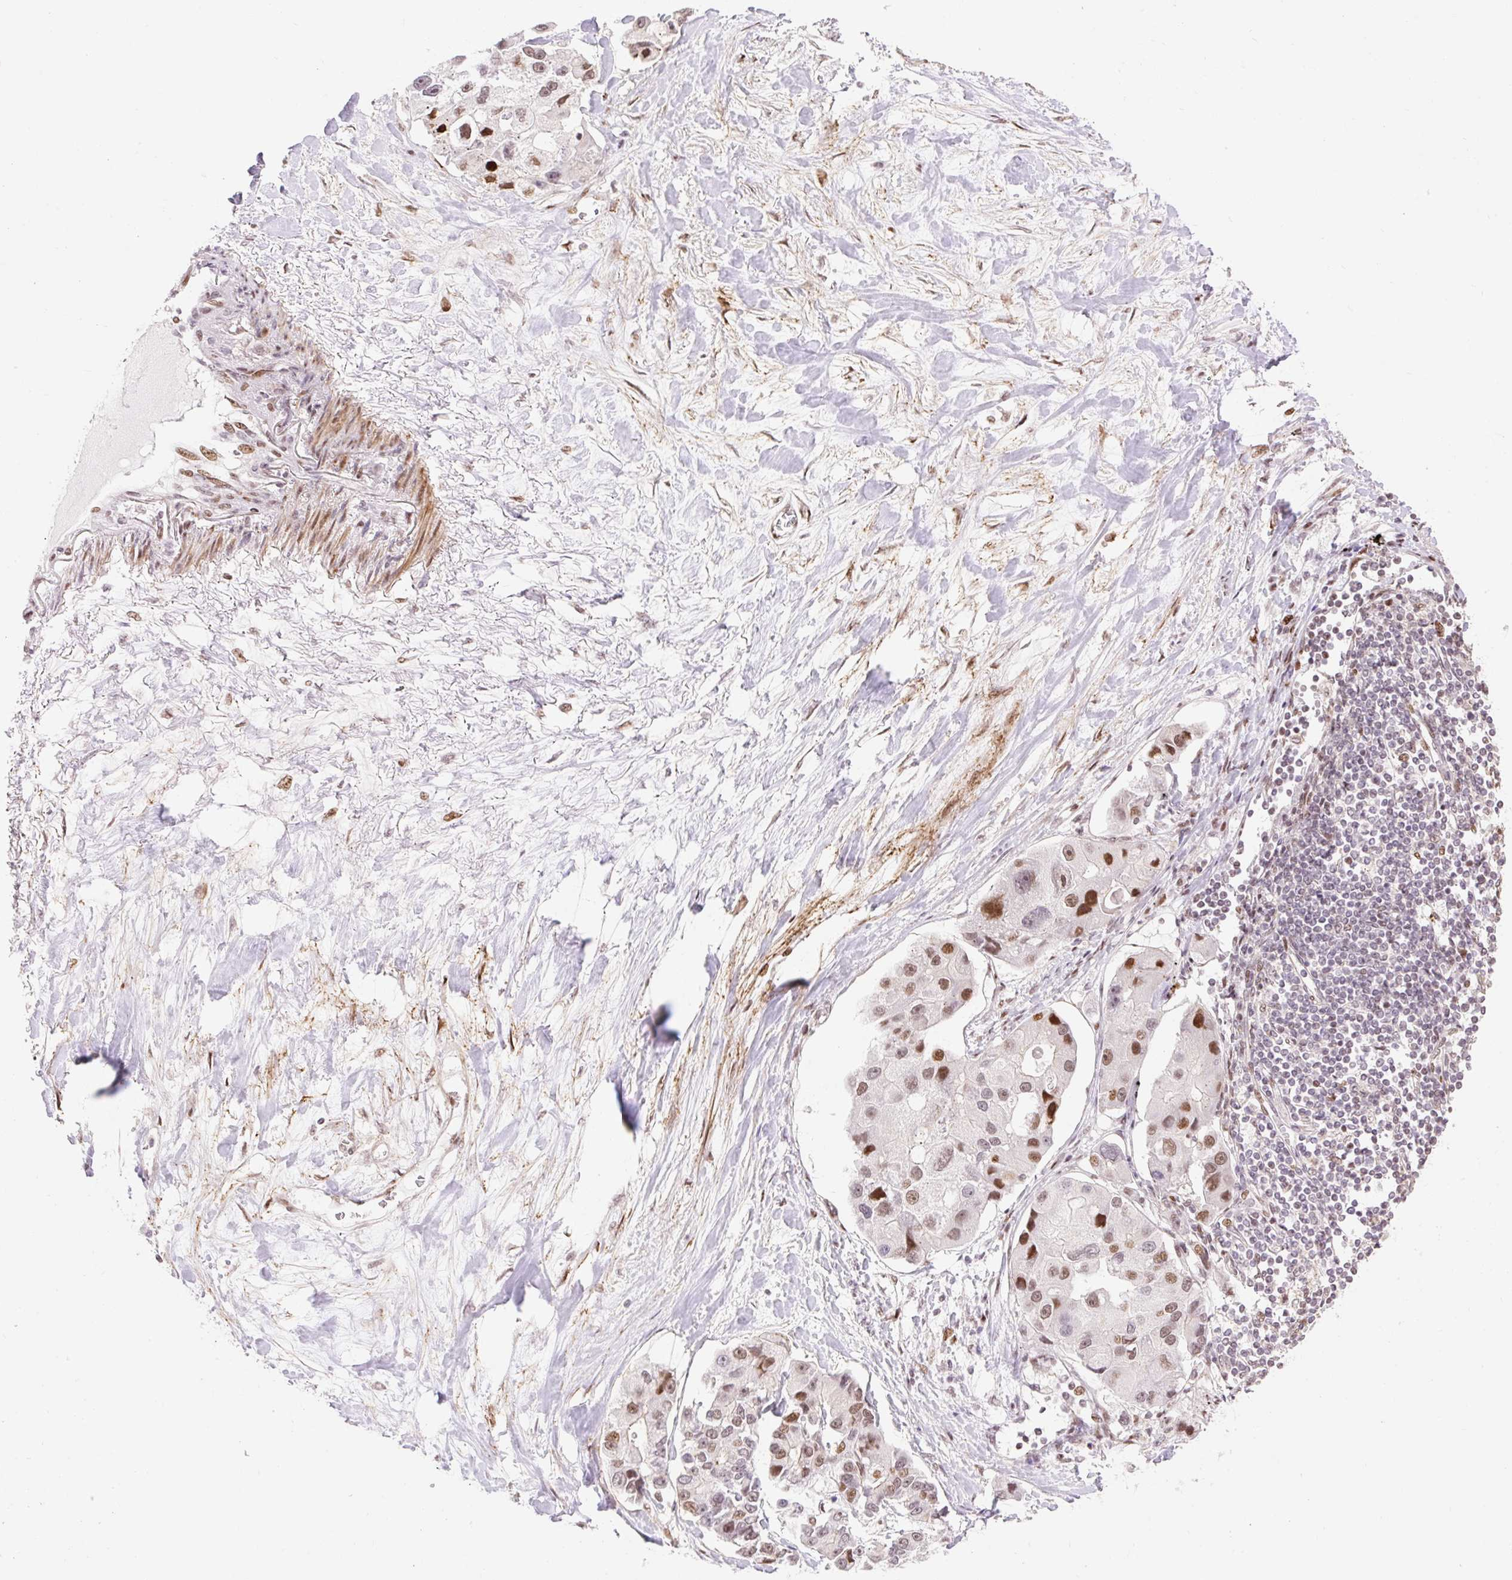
{"staining": {"intensity": "moderate", "quantity": "25%-75%", "location": "nuclear"}, "tissue": "lung cancer", "cell_type": "Tumor cells", "image_type": "cancer", "snomed": [{"axis": "morphology", "description": "Adenocarcinoma, NOS"}, {"axis": "topography", "description": "Lung"}], "caption": "IHC photomicrograph of neoplastic tissue: adenocarcinoma (lung) stained using immunohistochemistry (IHC) demonstrates medium levels of moderate protein expression localized specifically in the nuclear of tumor cells, appearing as a nuclear brown color.", "gene": "RIPPLY3", "patient": {"sex": "female", "age": 54}}